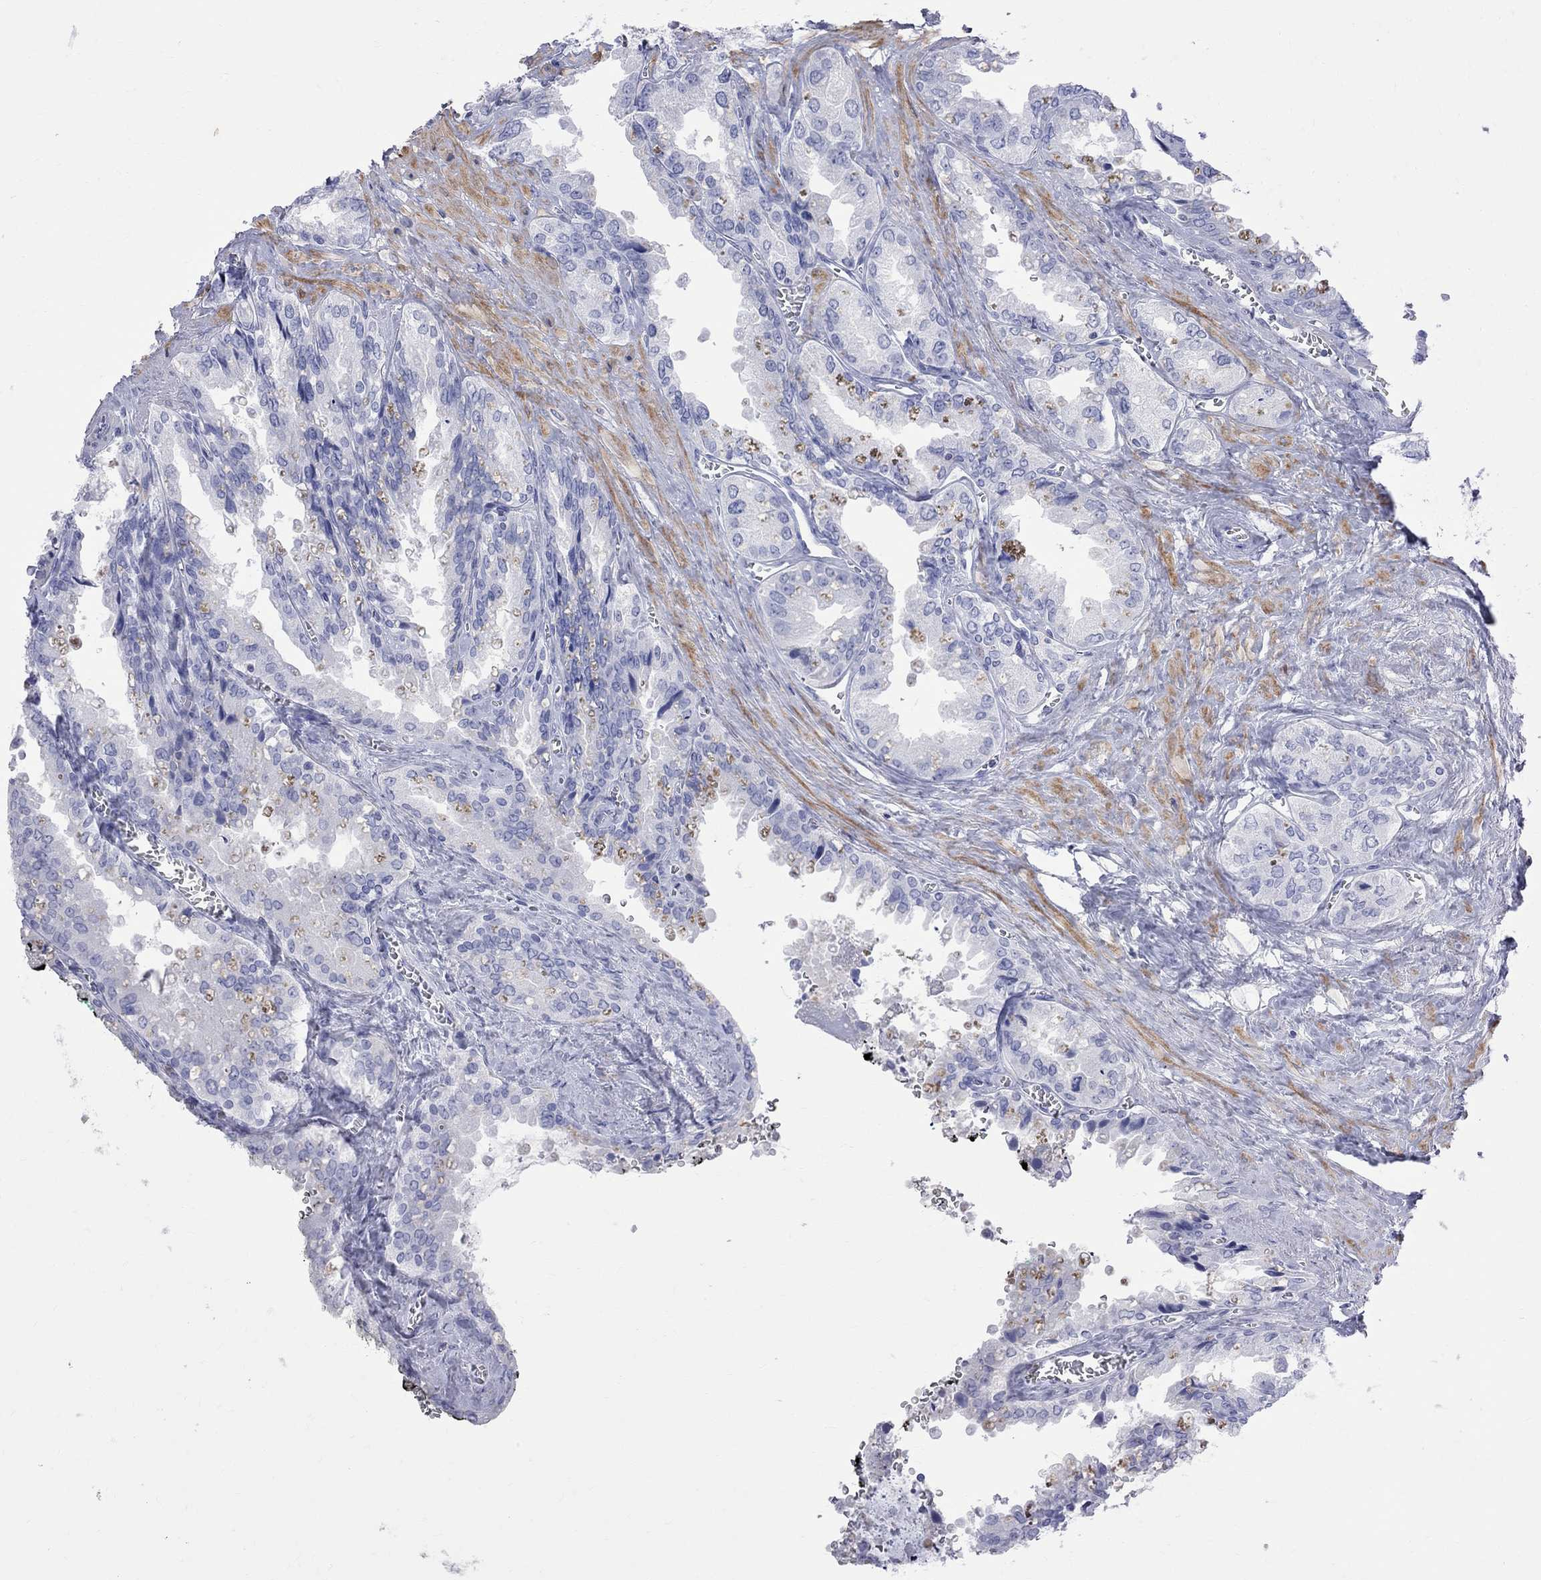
{"staining": {"intensity": "negative", "quantity": "none", "location": "none"}, "tissue": "seminal vesicle", "cell_type": "Glandular cells", "image_type": "normal", "snomed": [{"axis": "morphology", "description": "Normal tissue, NOS"}, {"axis": "topography", "description": "Seminal veicle"}], "caption": "This is a photomicrograph of IHC staining of benign seminal vesicle, which shows no positivity in glandular cells. The staining is performed using DAB brown chromogen with nuclei counter-stained in using hematoxylin.", "gene": "S100A3", "patient": {"sex": "male", "age": 67}}